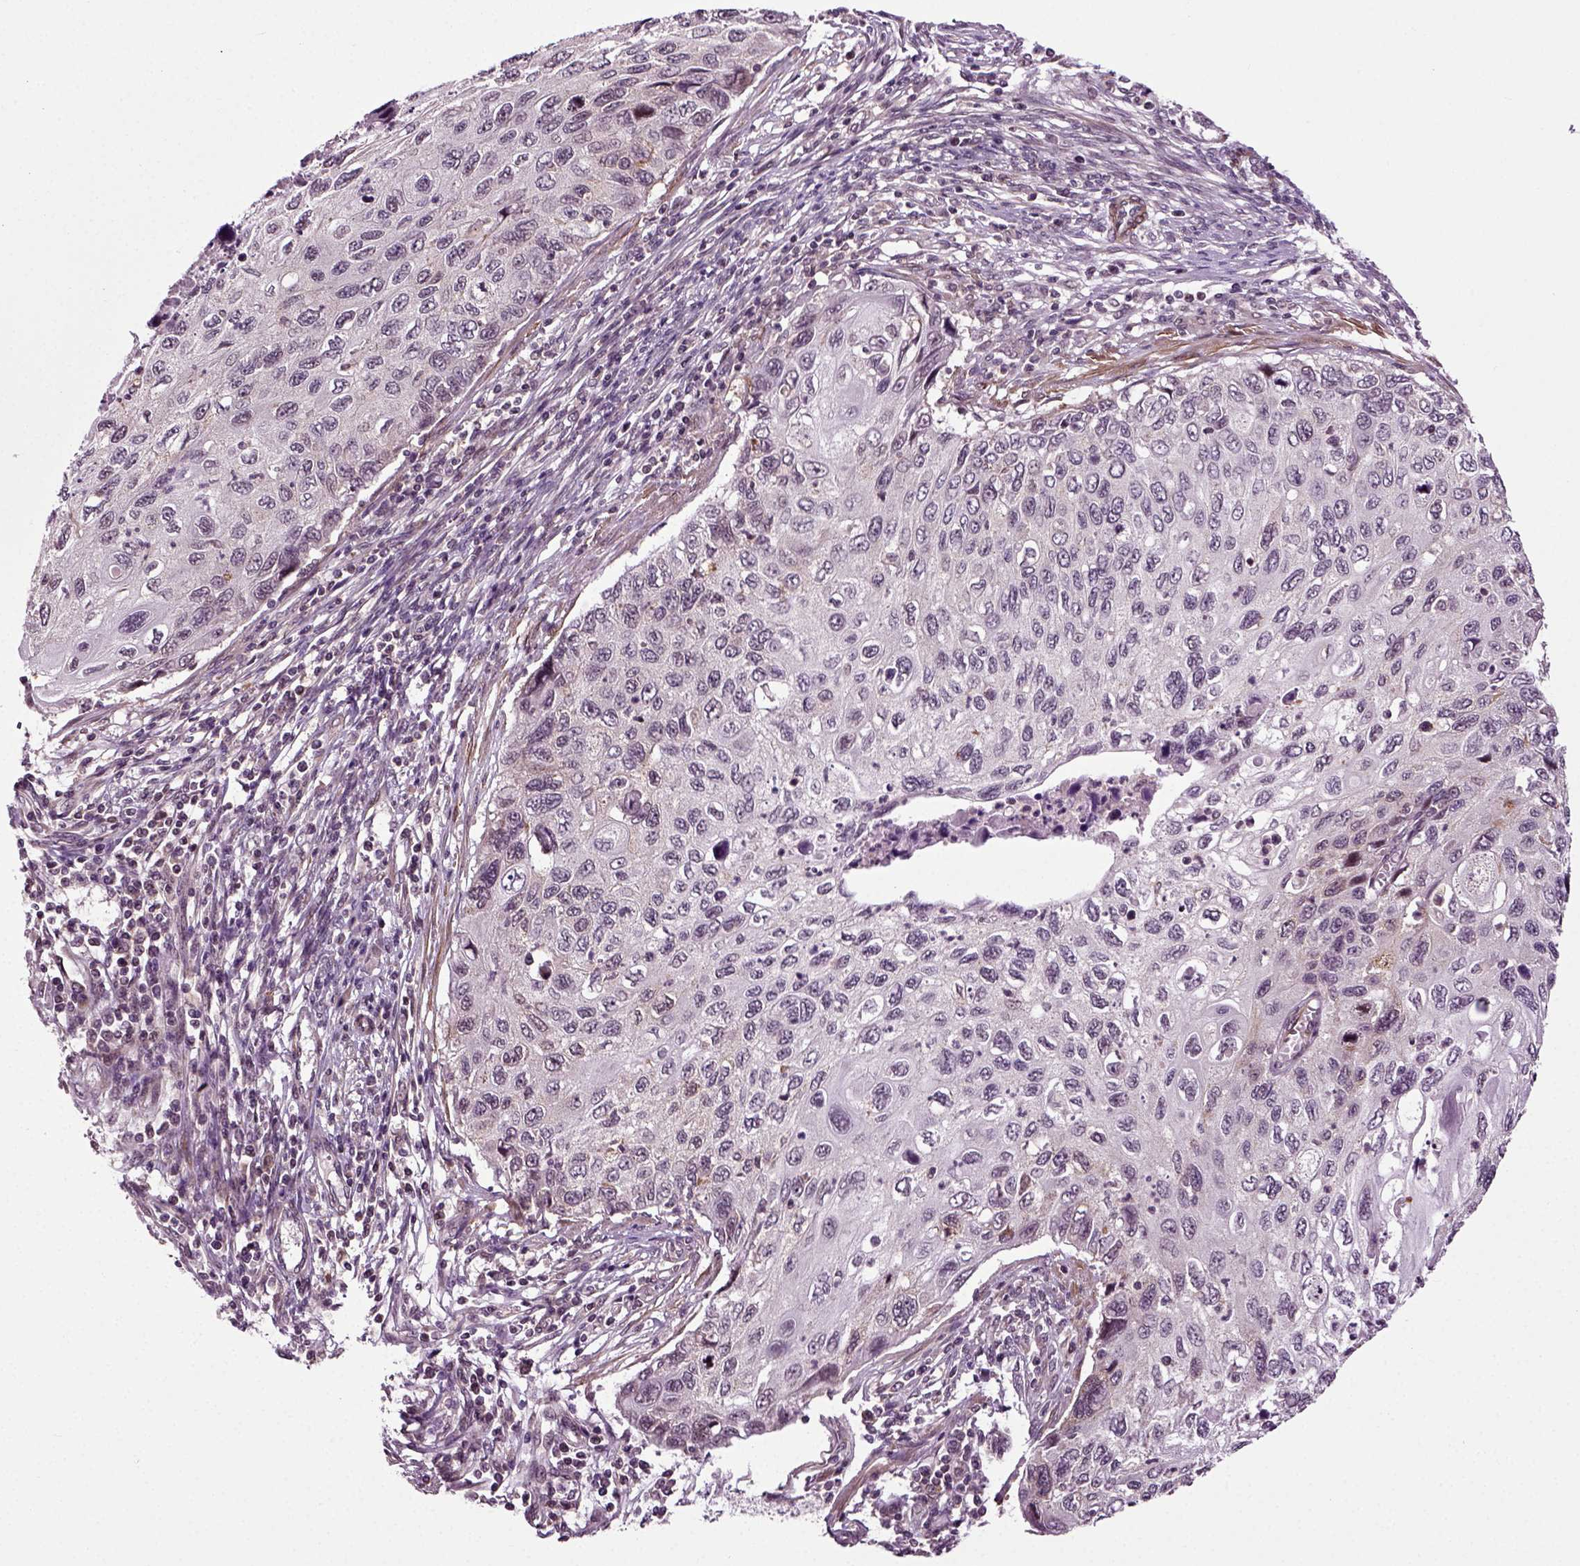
{"staining": {"intensity": "negative", "quantity": "none", "location": "none"}, "tissue": "cervical cancer", "cell_type": "Tumor cells", "image_type": "cancer", "snomed": [{"axis": "morphology", "description": "Squamous cell carcinoma, NOS"}, {"axis": "topography", "description": "Cervix"}], "caption": "This image is of cervical squamous cell carcinoma stained with immunohistochemistry to label a protein in brown with the nuclei are counter-stained blue. There is no staining in tumor cells. Brightfield microscopy of immunohistochemistry stained with DAB (brown) and hematoxylin (blue), captured at high magnification.", "gene": "KNSTRN", "patient": {"sex": "female", "age": 70}}